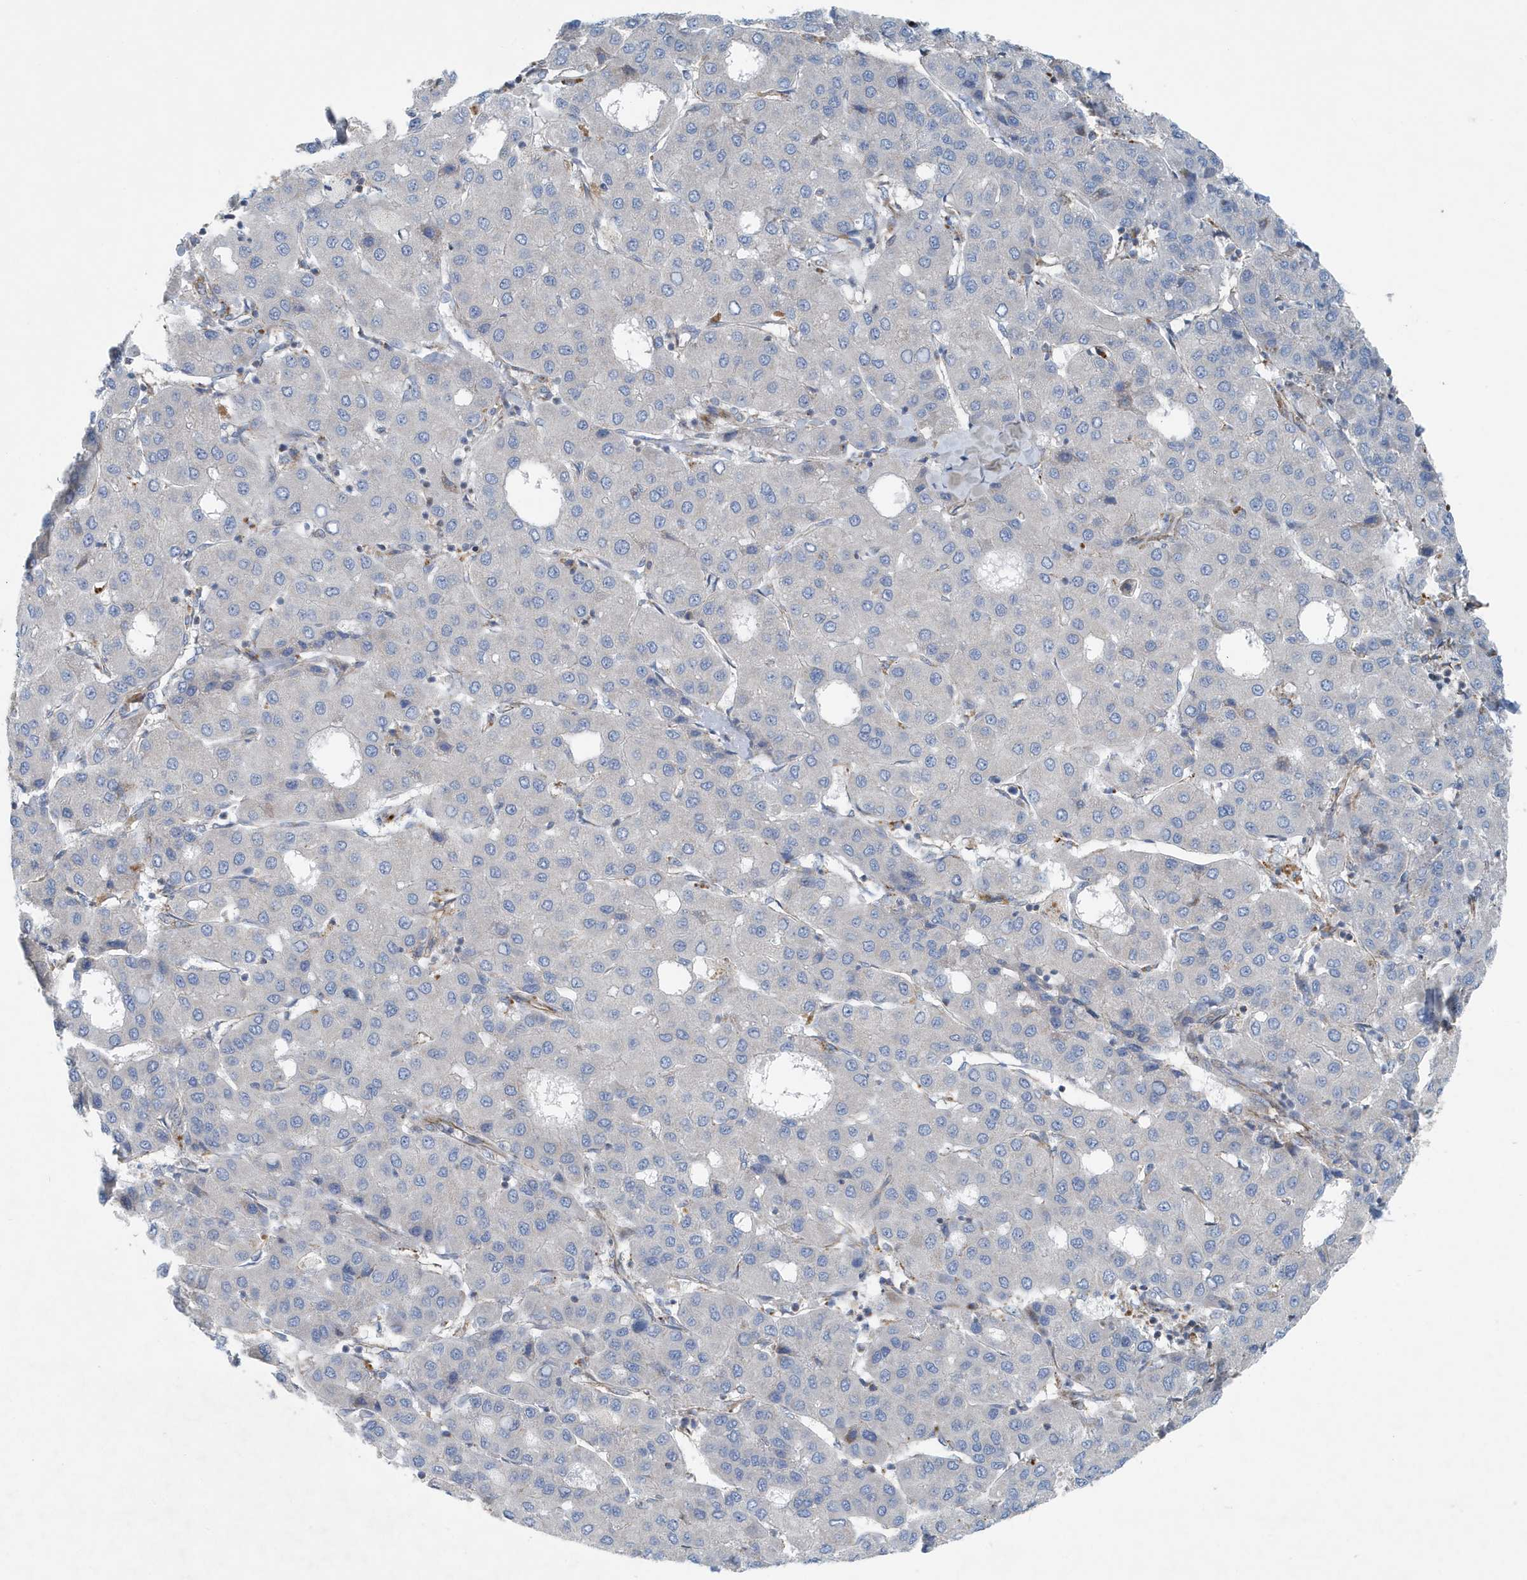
{"staining": {"intensity": "negative", "quantity": "none", "location": "none"}, "tissue": "liver cancer", "cell_type": "Tumor cells", "image_type": "cancer", "snomed": [{"axis": "morphology", "description": "Carcinoma, Hepatocellular, NOS"}, {"axis": "topography", "description": "Liver"}], "caption": "A histopathology image of liver hepatocellular carcinoma stained for a protein exhibits no brown staining in tumor cells.", "gene": "PPM1M", "patient": {"sex": "male", "age": 65}}